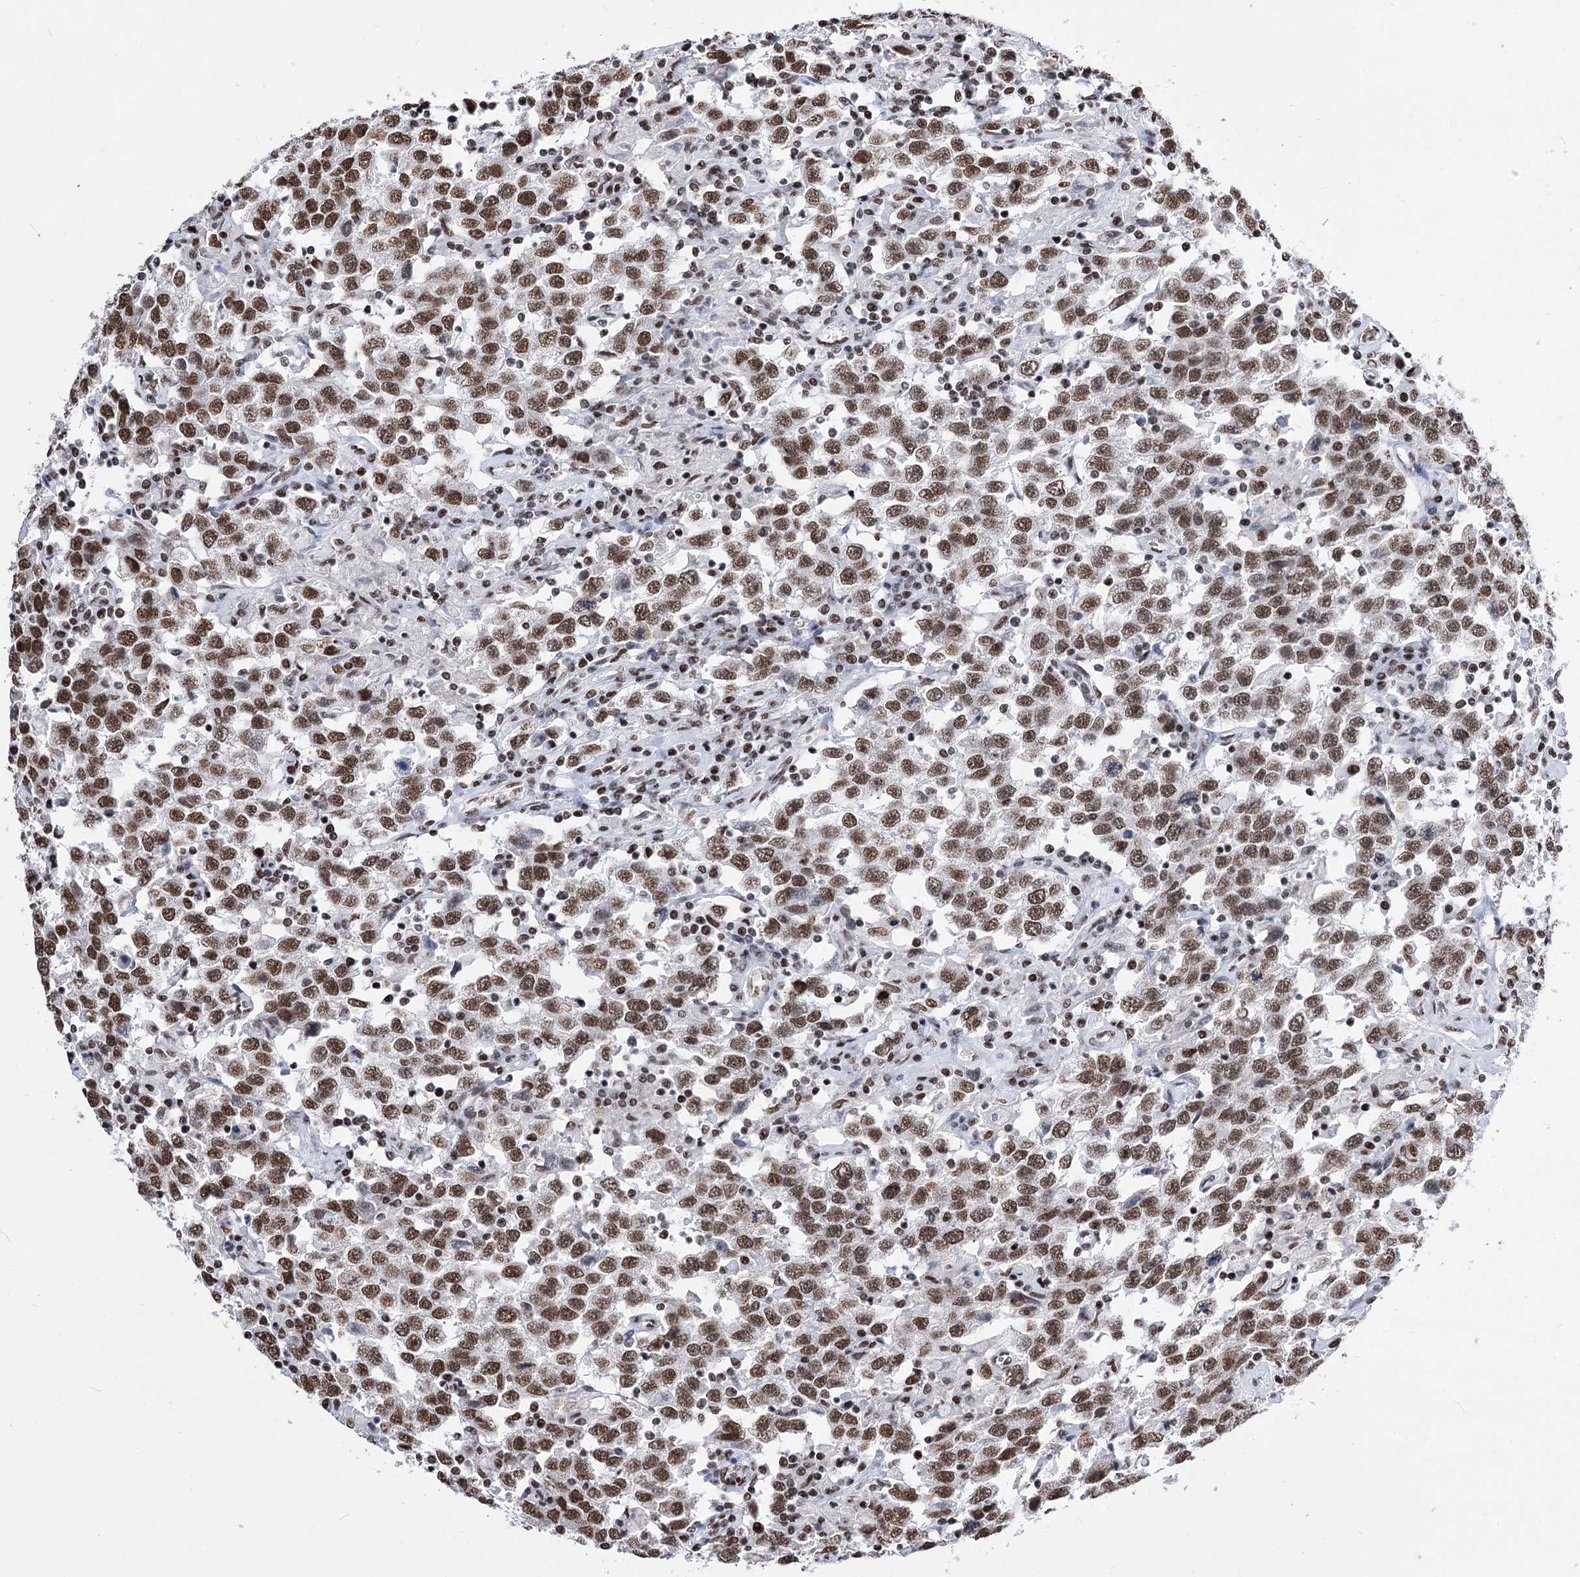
{"staining": {"intensity": "moderate", "quantity": ">75%", "location": "nuclear"}, "tissue": "testis cancer", "cell_type": "Tumor cells", "image_type": "cancer", "snomed": [{"axis": "morphology", "description": "Seminoma, NOS"}, {"axis": "topography", "description": "Testis"}], "caption": "This image shows testis seminoma stained with immunohistochemistry (IHC) to label a protein in brown. The nuclear of tumor cells show moderate positivity for the protein. Nuclei are counter-stained blue.", "gene": "POU4F3", "patient": {"sex": "male", "age": 41}}